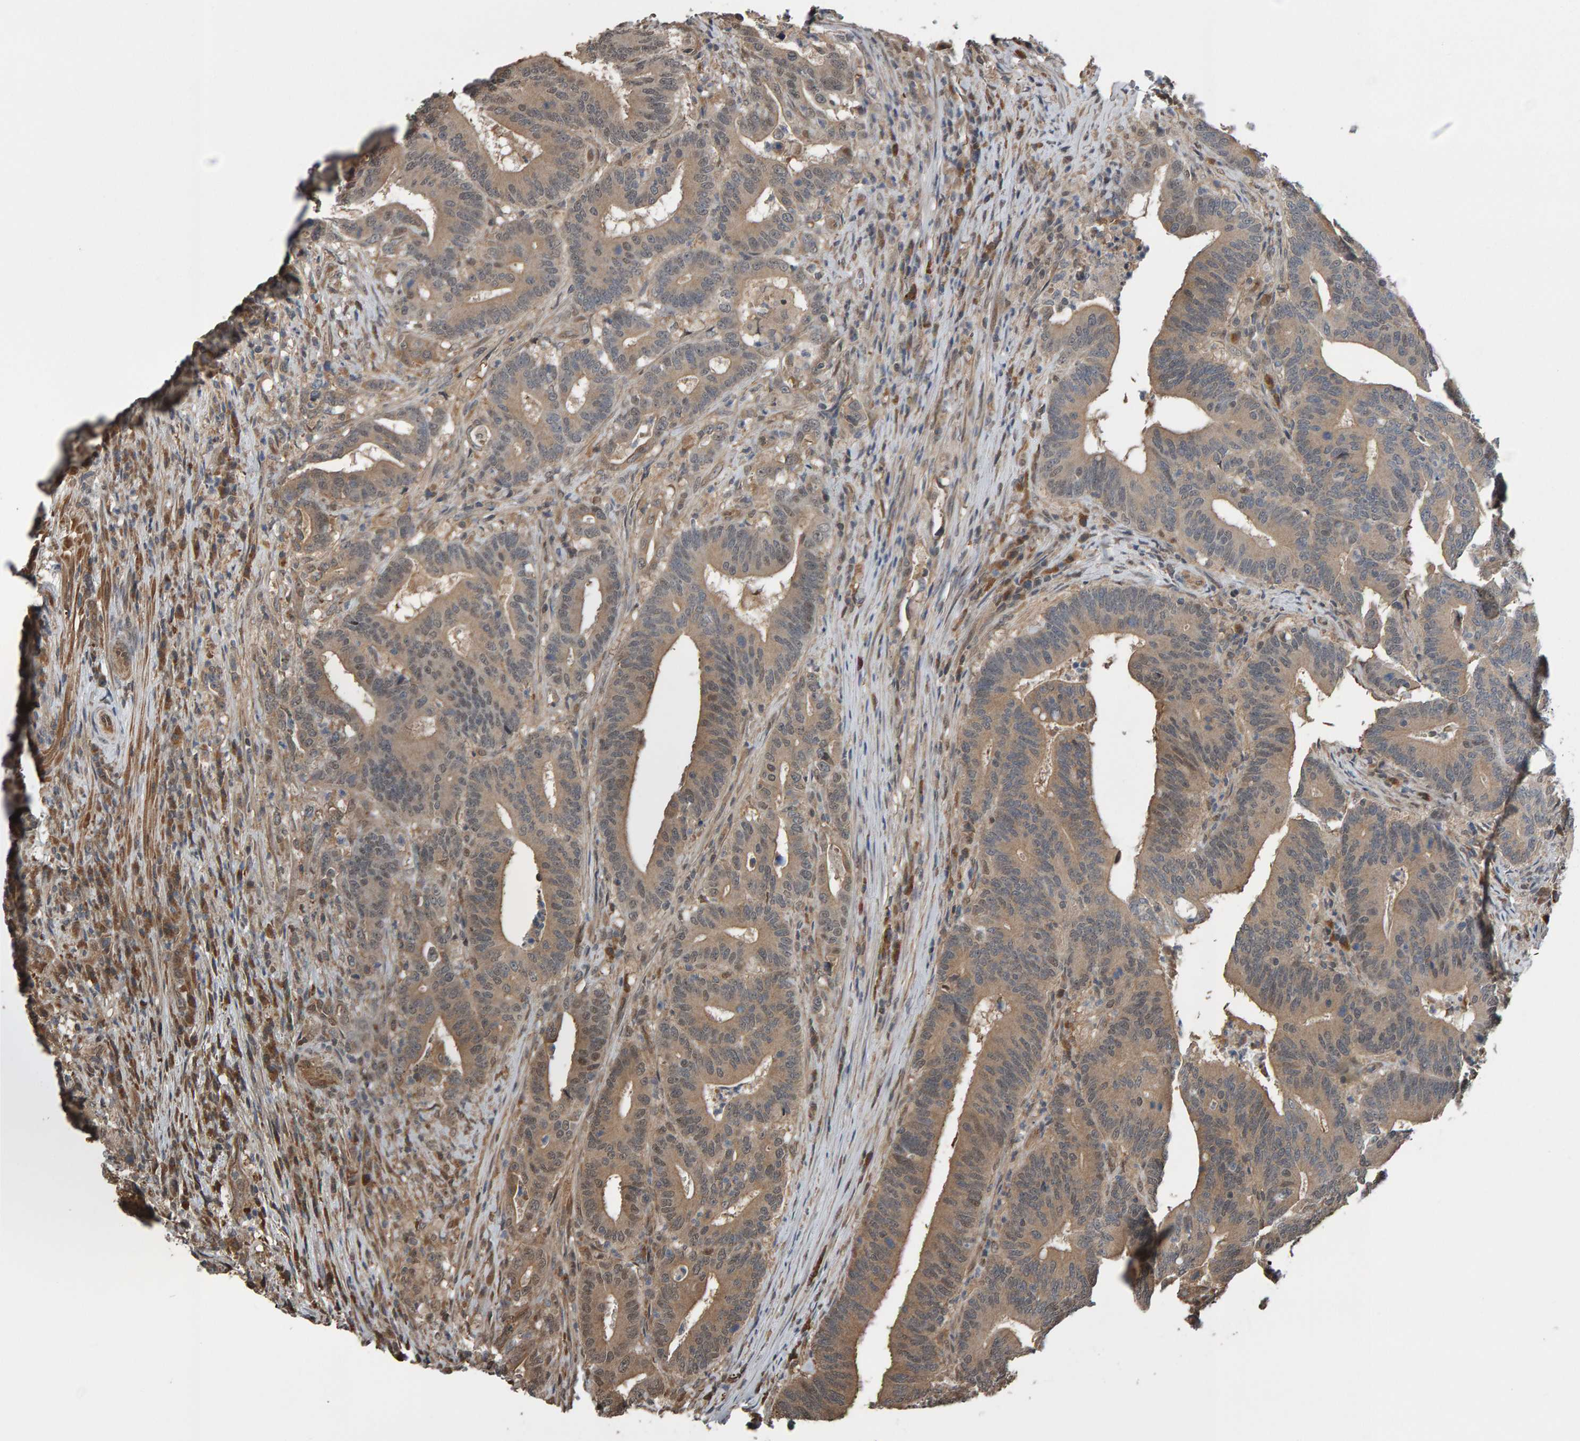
{"staining": {"intensity": "moderate", "quantity": ">75%", "location": "cytoplasmic/membranous"}, "tissue": "colorectal cancer", "cell_type": "Tumor cells", "image_type": "cancer", "snomed": [{"axis": "morphology", "description": "Adenocarcinoma, NOS"}, {"axis": "topography", "description": "Colon"}], "caption": "Immunohistochemical staining of human adenocarcinoma (colorectal) shows moderate cytoplasmic/membranous protein staining in about >75% of tumor cells.", "gene": "COASY", "patient": {"sex": "female", "age": 66}}